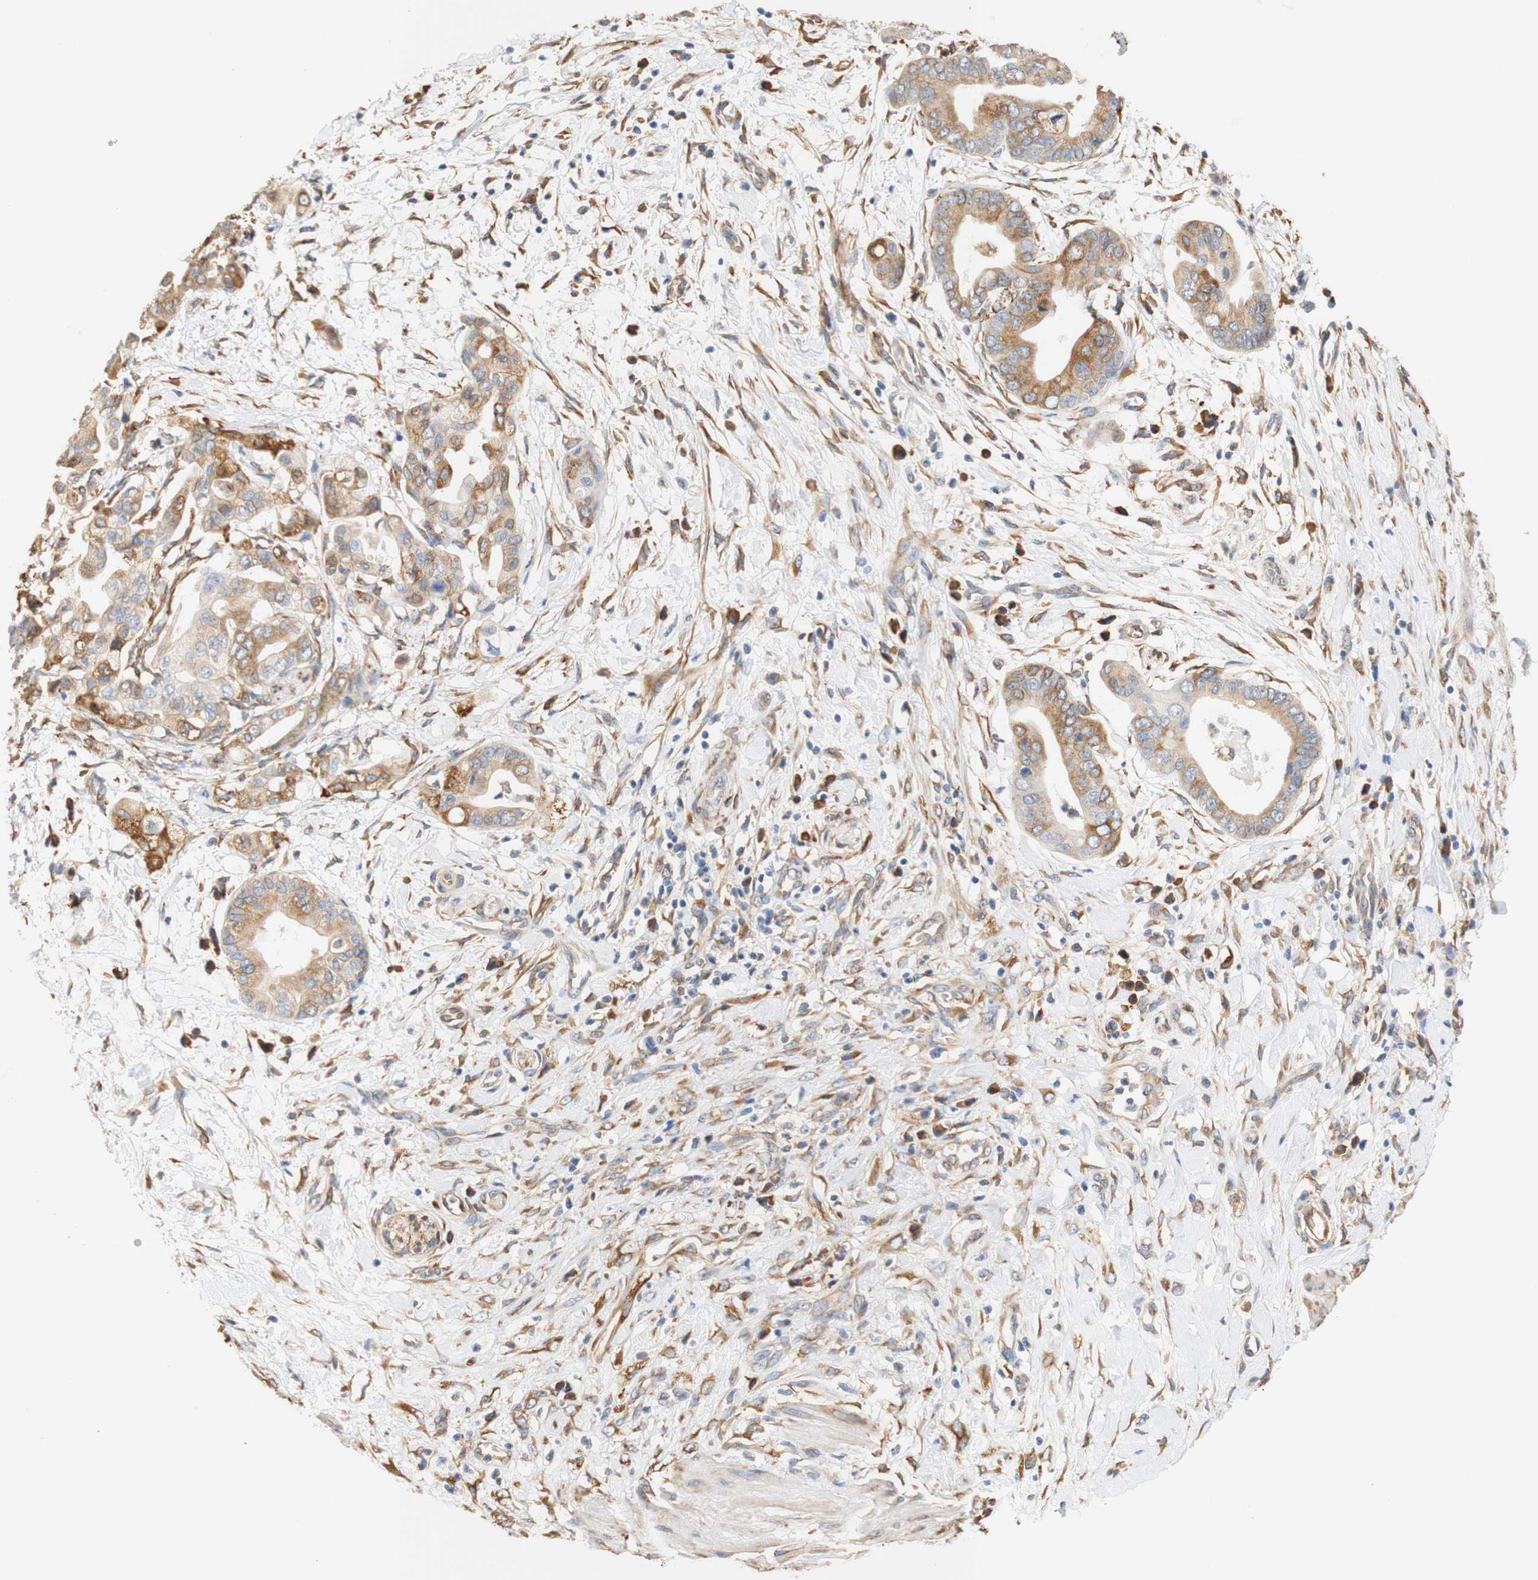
{"staining": {"intensity": "moderate", "quantity": "25%-75%", "location": "cytoplasmic/membranous"}, "tissue": "pancreatic cancer", "cell_type": "Tumor cells", "image_type": "cancer", "snomed": [{"axis": "morphology", "description": "Adenocarcinoma, NOS"}, {"axis": "topography", "description": "Pancreas"}], "caption": "Immunohistochemical staining of human pancreatic cancer displays moderate cytoplasmic/membranous protein expression in approximately 25%-75% of tumor cells.", "gene": "EIF2AK4", "patient": {"sex": "female", "age": 75}}